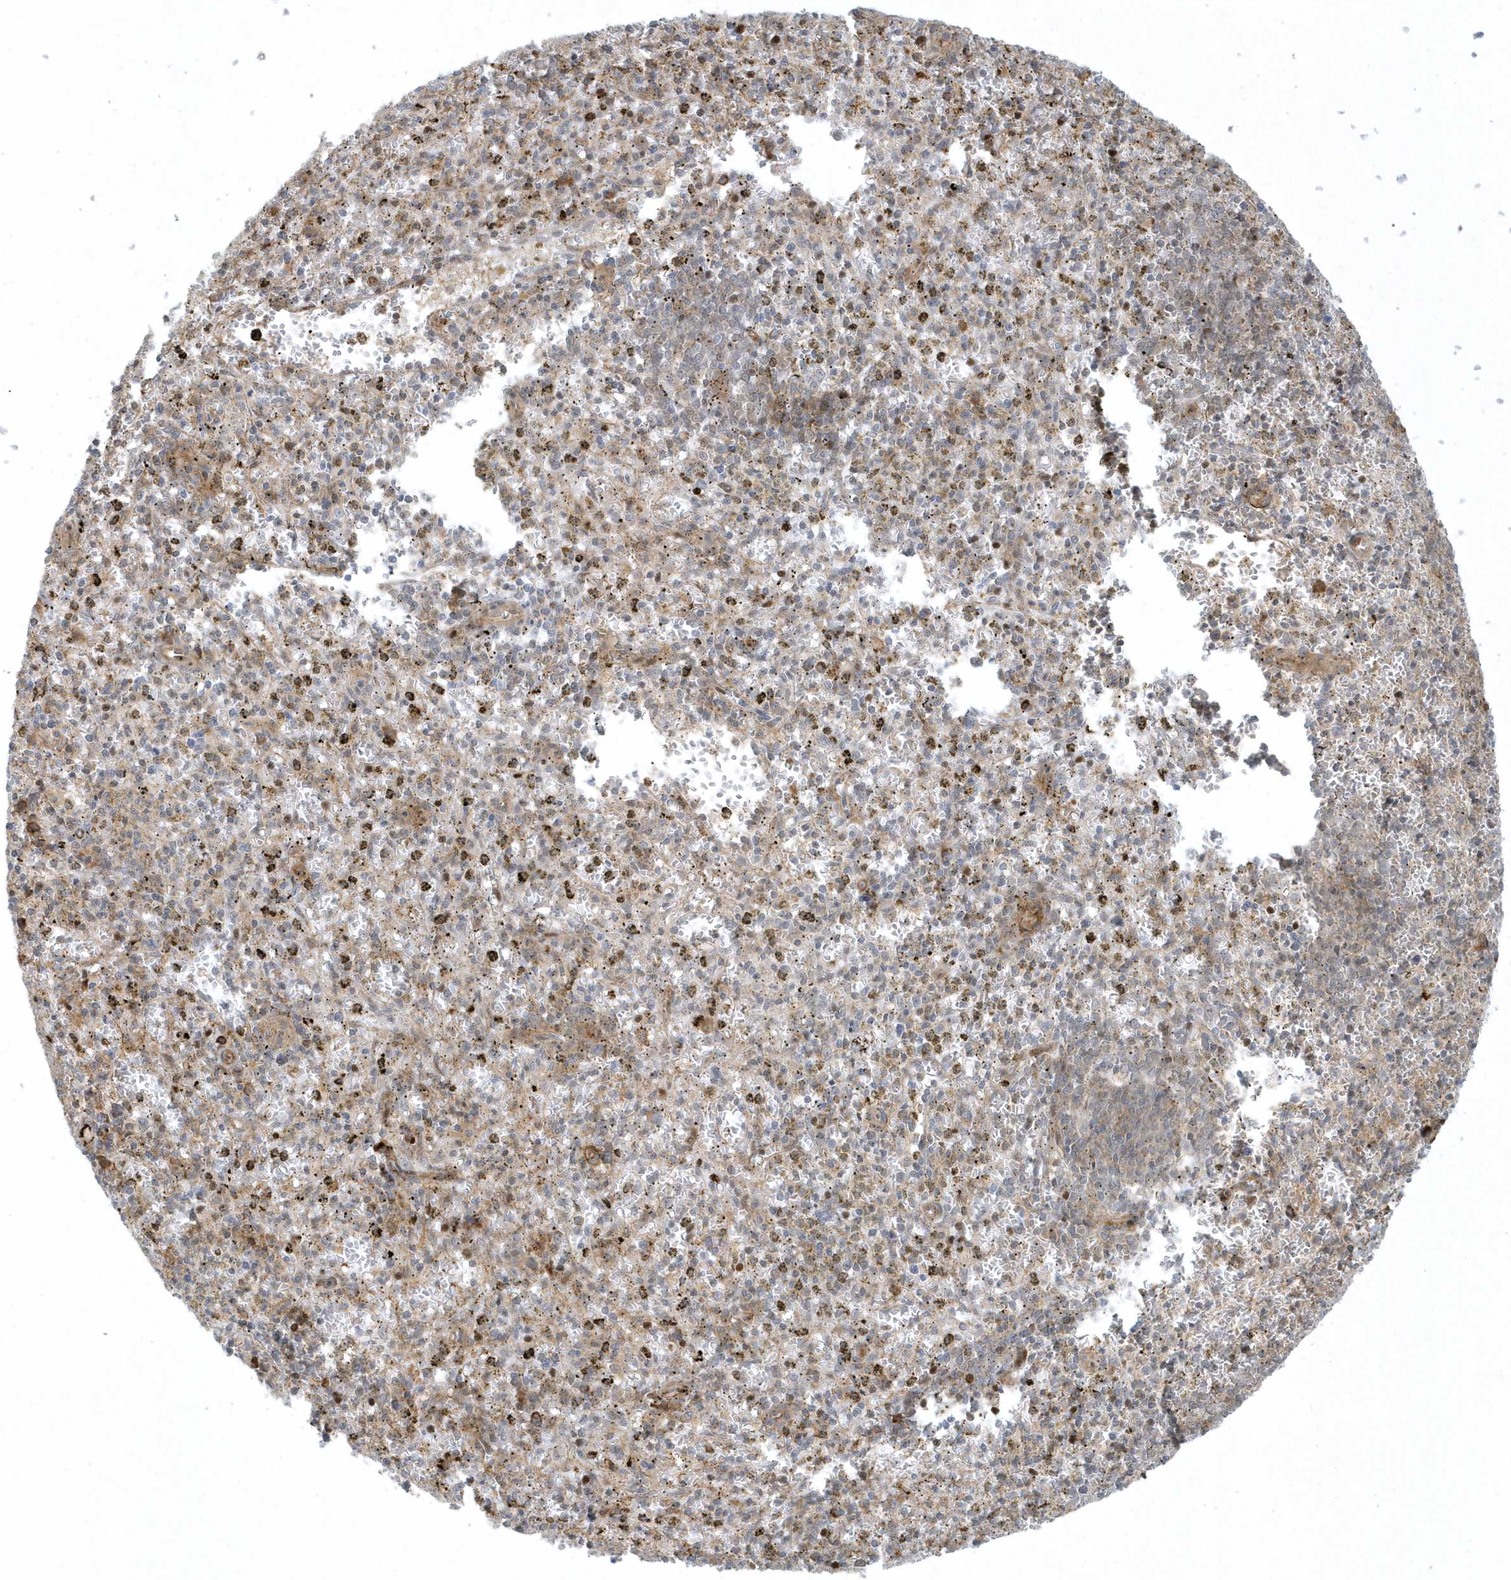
{"staining": {"intensity": "weak", "quantity": "25%-75%", "location": "cytoplasmic/membranous"}, "tissue": "spleen", "cell_type": "Cells in red pulp", "image_type": "normal", "snomed": [{"axis": "morphology", "description": "Normal tissue, NOS"}, {"axis": "topography", "description": "Spleen"}], "caption": "High-magnification brightfield microscopy of normal spleen stained with DAB (brown) and counterstained with hematoxylin (blue). cells in red pulp exhibit weak cytoplasmic/membranous staining is identified in about25%-75% of cells.", "gene": "MASP2", "patient": {"sex": "male", "age": 72}}